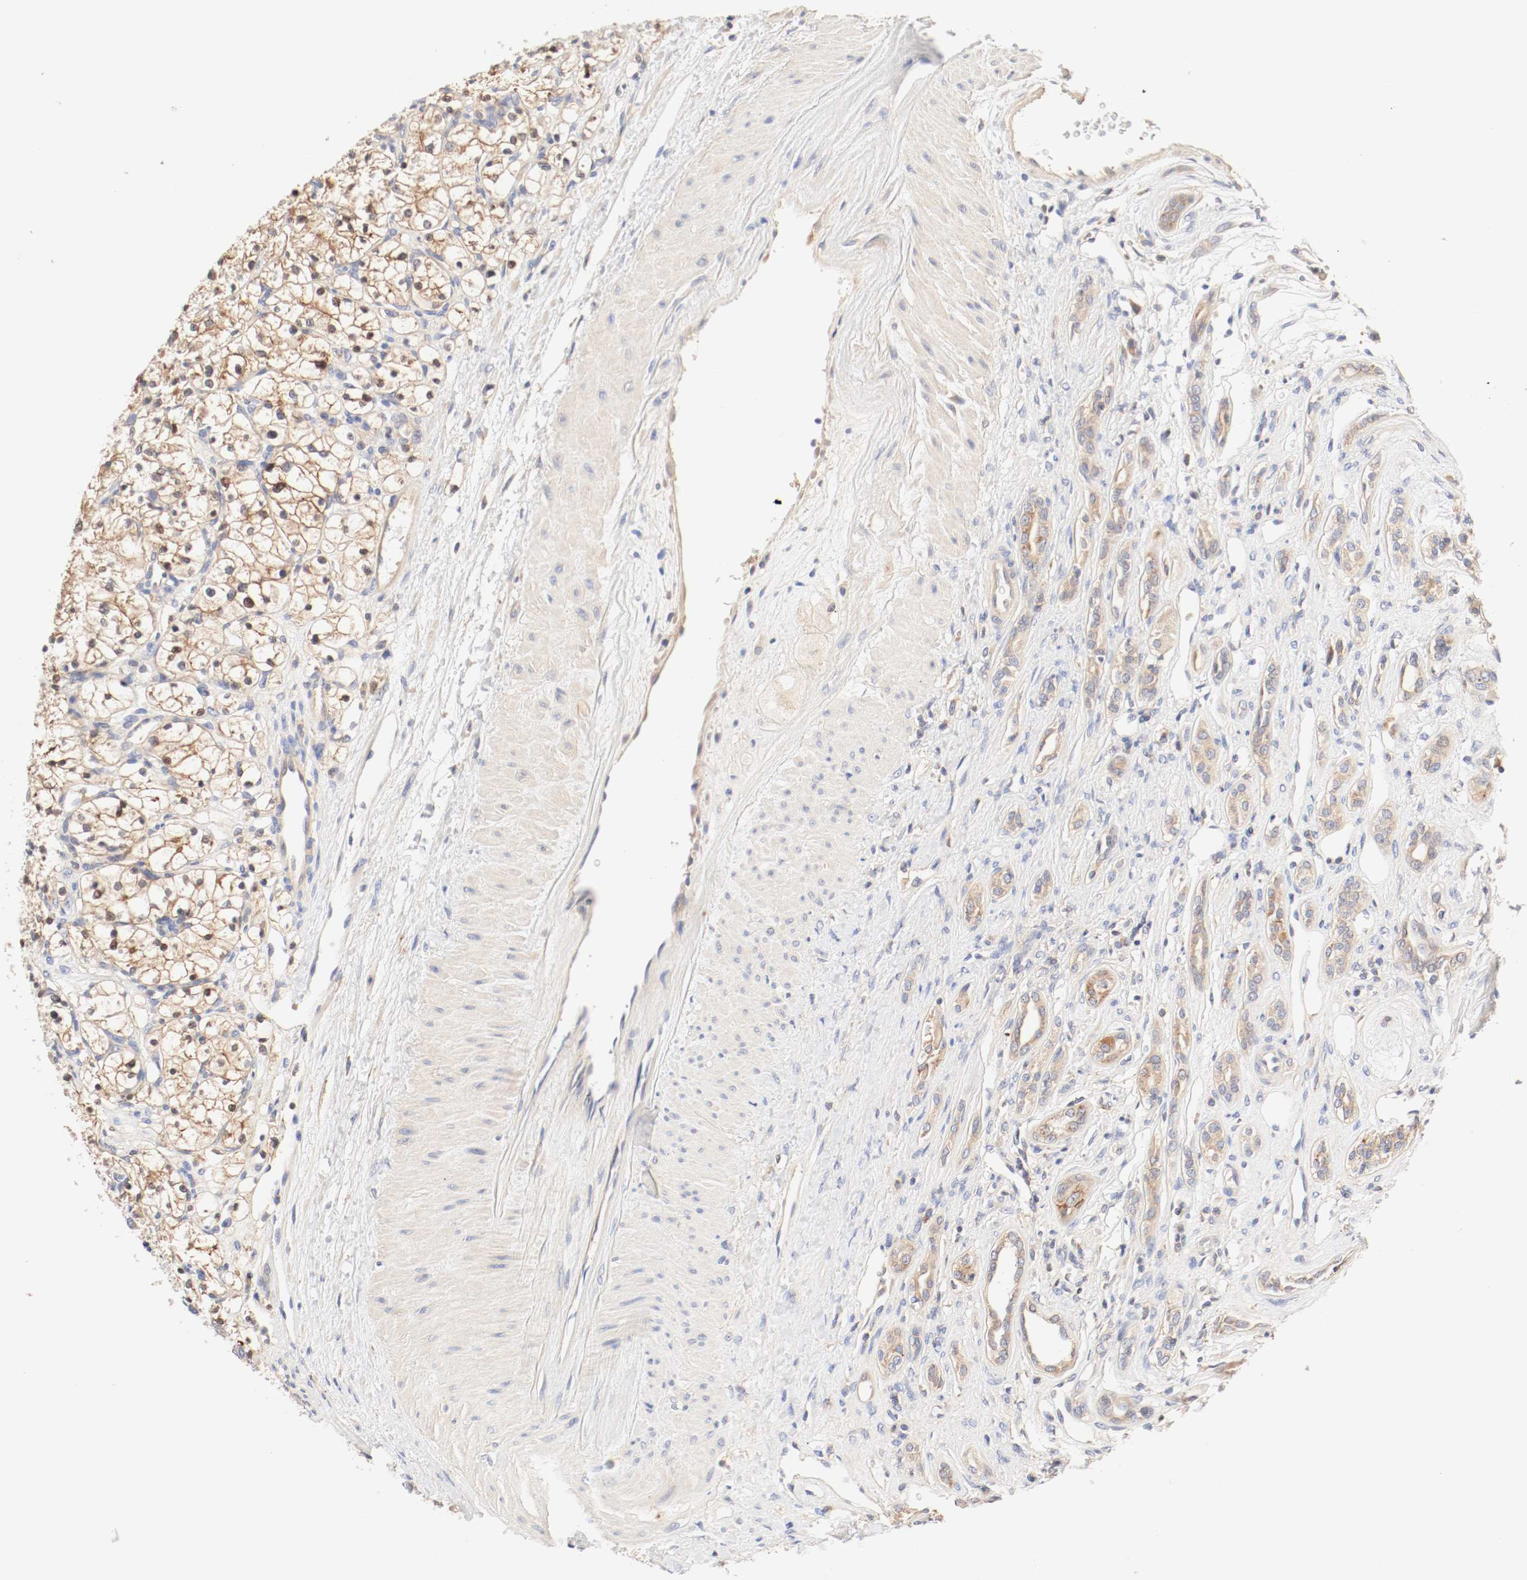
{"staining": {"intensity": "moderate", "quantity": ">75%", "location": "cytoplasmic/membranous,nuclear"}, "tissue": "renal cancer", "cell_type": "Tumor cells", "image_type": "cancer", "snomed": [{"axis": "morphology", "description": "Adenocarcinoma, NOS"}, {"axis": "topography", "description": "Kidney"}], "caption": "Immunohistochemistry (IHC) (DAB (3,3'-diaminobenzidine)) staining of renal cancer reveals moderate cytoplasmic/membranous and nuclear protein expression in approximately >75% of tumor cells.", "gene": "GIT1", "patient": {"sex": "female", "age": 60}}